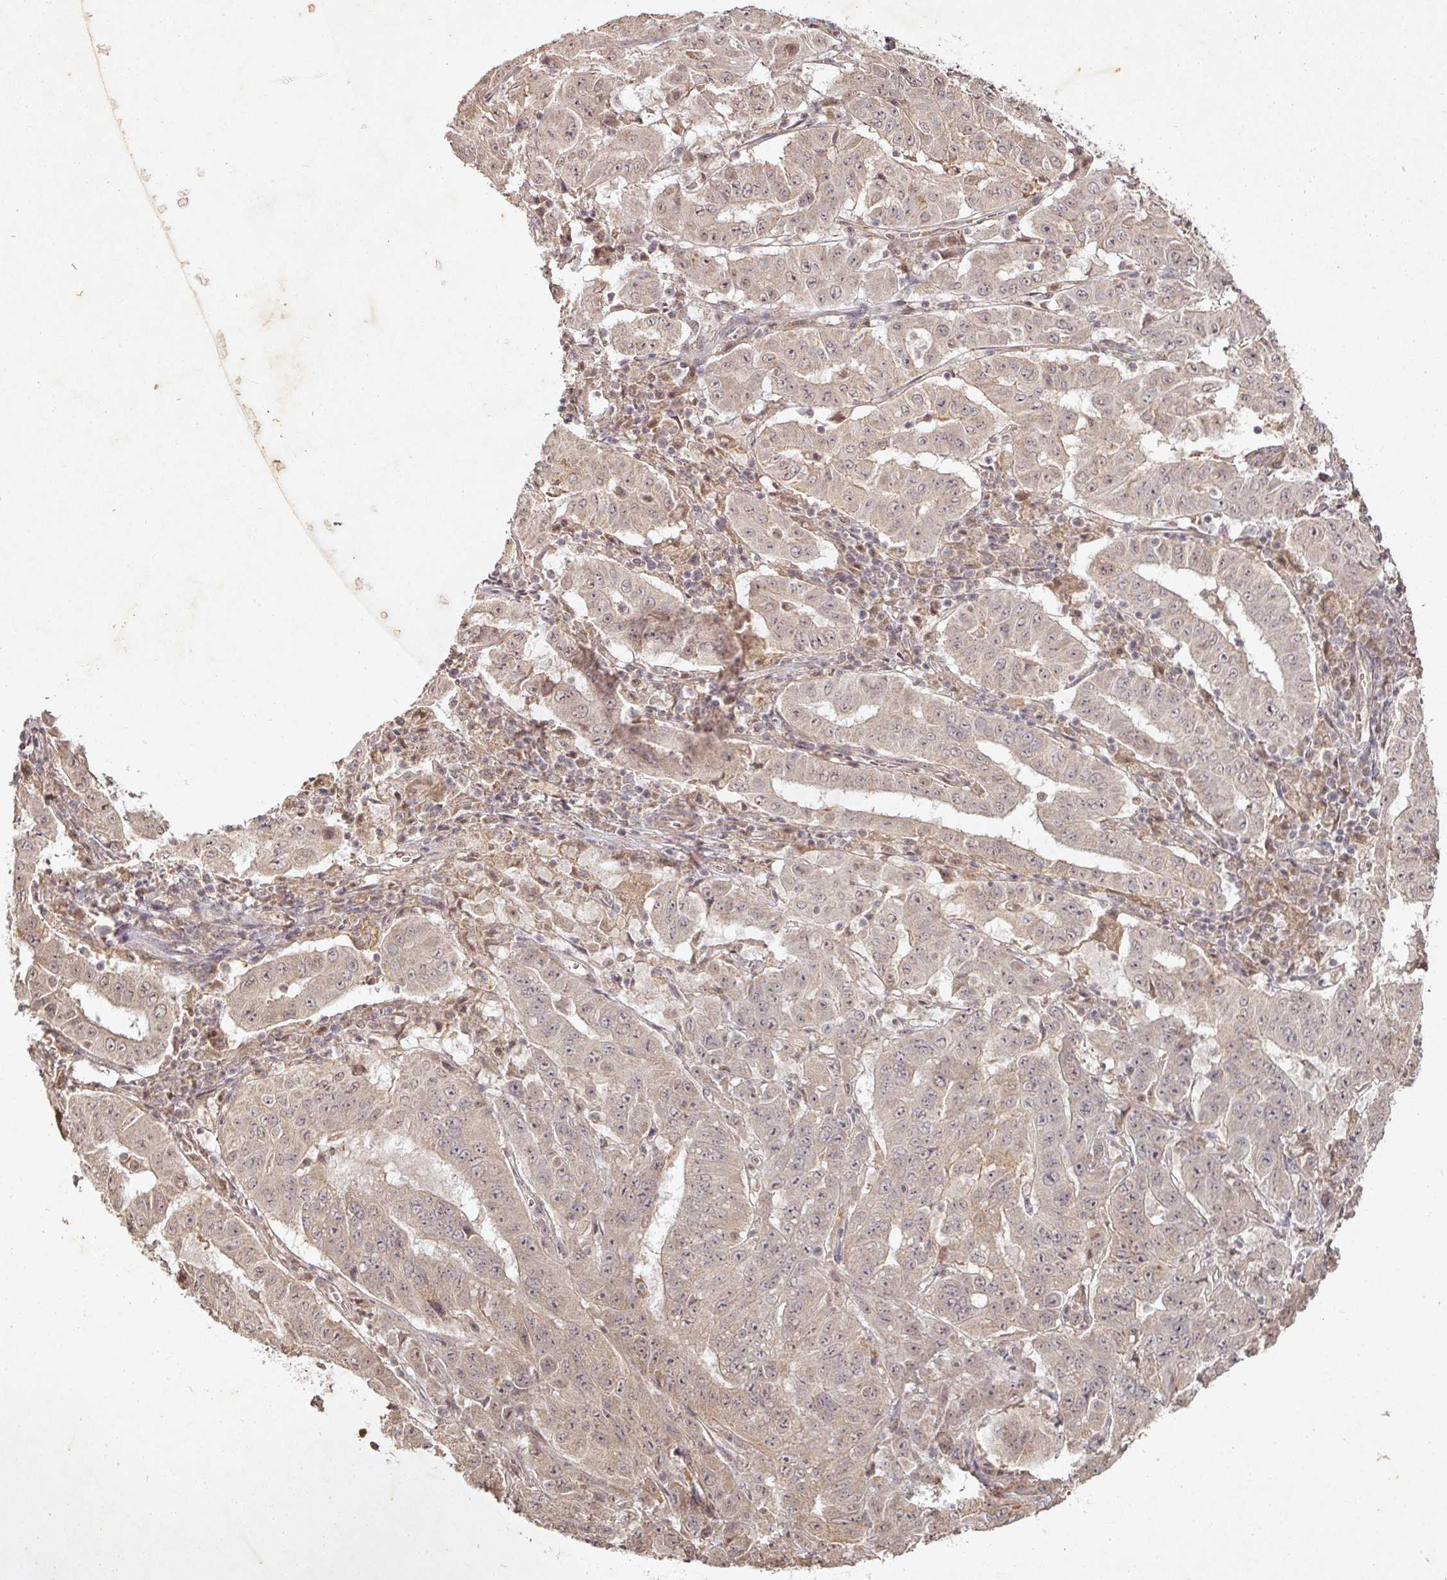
{"staining": {"intensity": "weak", "quantity": "25%-75%", "location": "cytoplasmic/membranous,nuclear"}, "tissue": "pancreatic cancer", "cell_type": "Tumor cells", "image_type": "cancer", "snomed": [{"axis": "morphology", "description": "Adenocarcinoma, NOS"}, {"axis": "topography", "description": "Pancreas"}], "caption": "IHC photomicrograph of neoplastic tissue: pancreatic cancer (adenocarcinoma) stained using IHC demonstrates low levels of weak protein expression localized specifically in the cytoplasmic/membranous and nuclear of tumor cells, appearing as a cytoplasmic/membranous and nuclear brown color.", "gene": "CAPN5", "patient": {"sex": "male", "age": 63}}